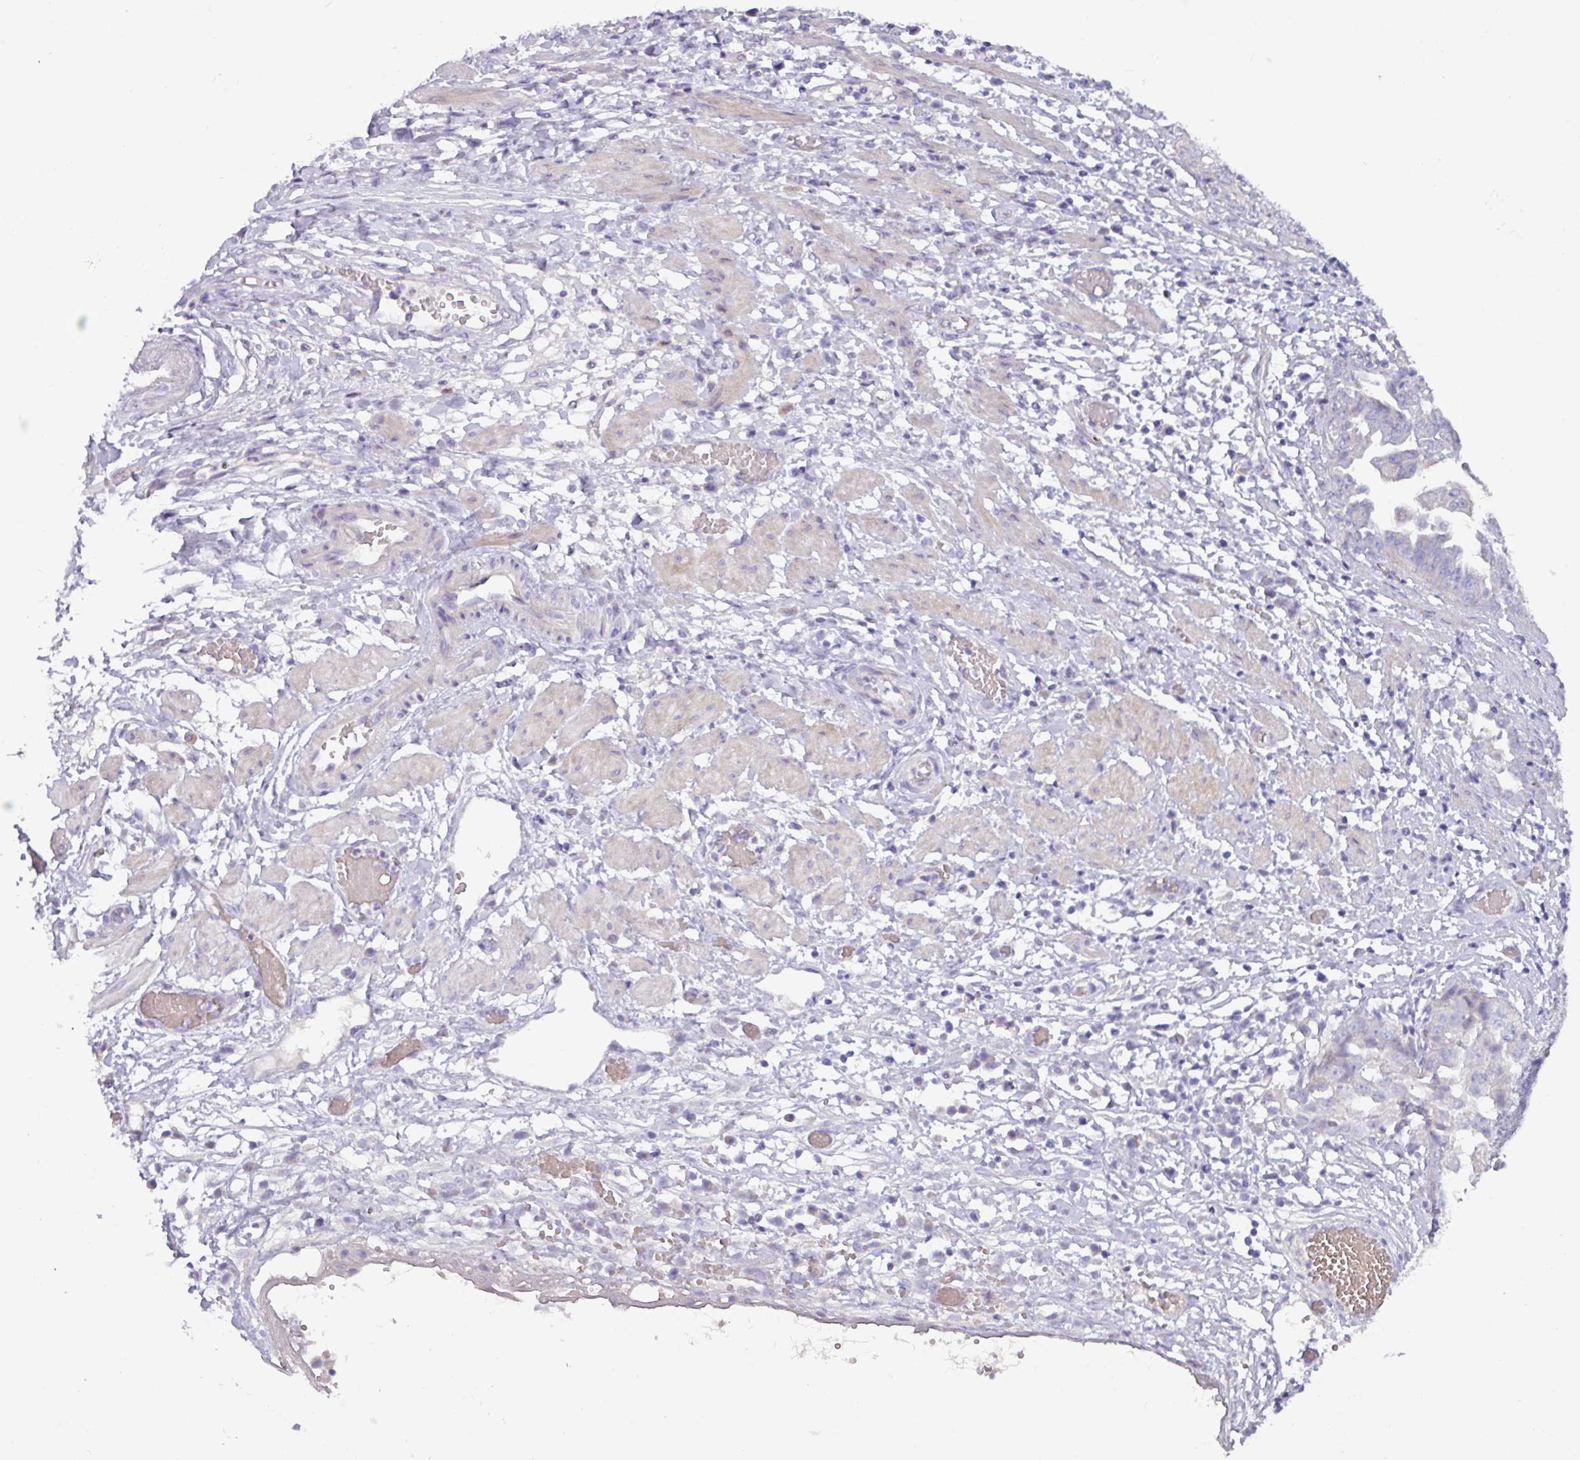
{"staining": {"intensity": "negative", "quantity": "none", "location": "none"}, "tissue": "ovarian cancer", "cell_type": "Tumor cells", "image_type": "cancer", "snomed": [{"axis": "morphology", "description": "Cystadenocarcinoma, serous, NOS"}, {"axis": "topography", "description": "Ovary"}], "caption": "A micrograph of human ovarian serous cystadenocarcinoma is negative for staining in tumor cells. (Stains: DAB immunohistochemistry (IHC) with hematoxylin counter stain, Microscopy: brightfield microscopy at high magnification).", "gene": "RGS16", "patient": {"sex": "female", "age": 58}}